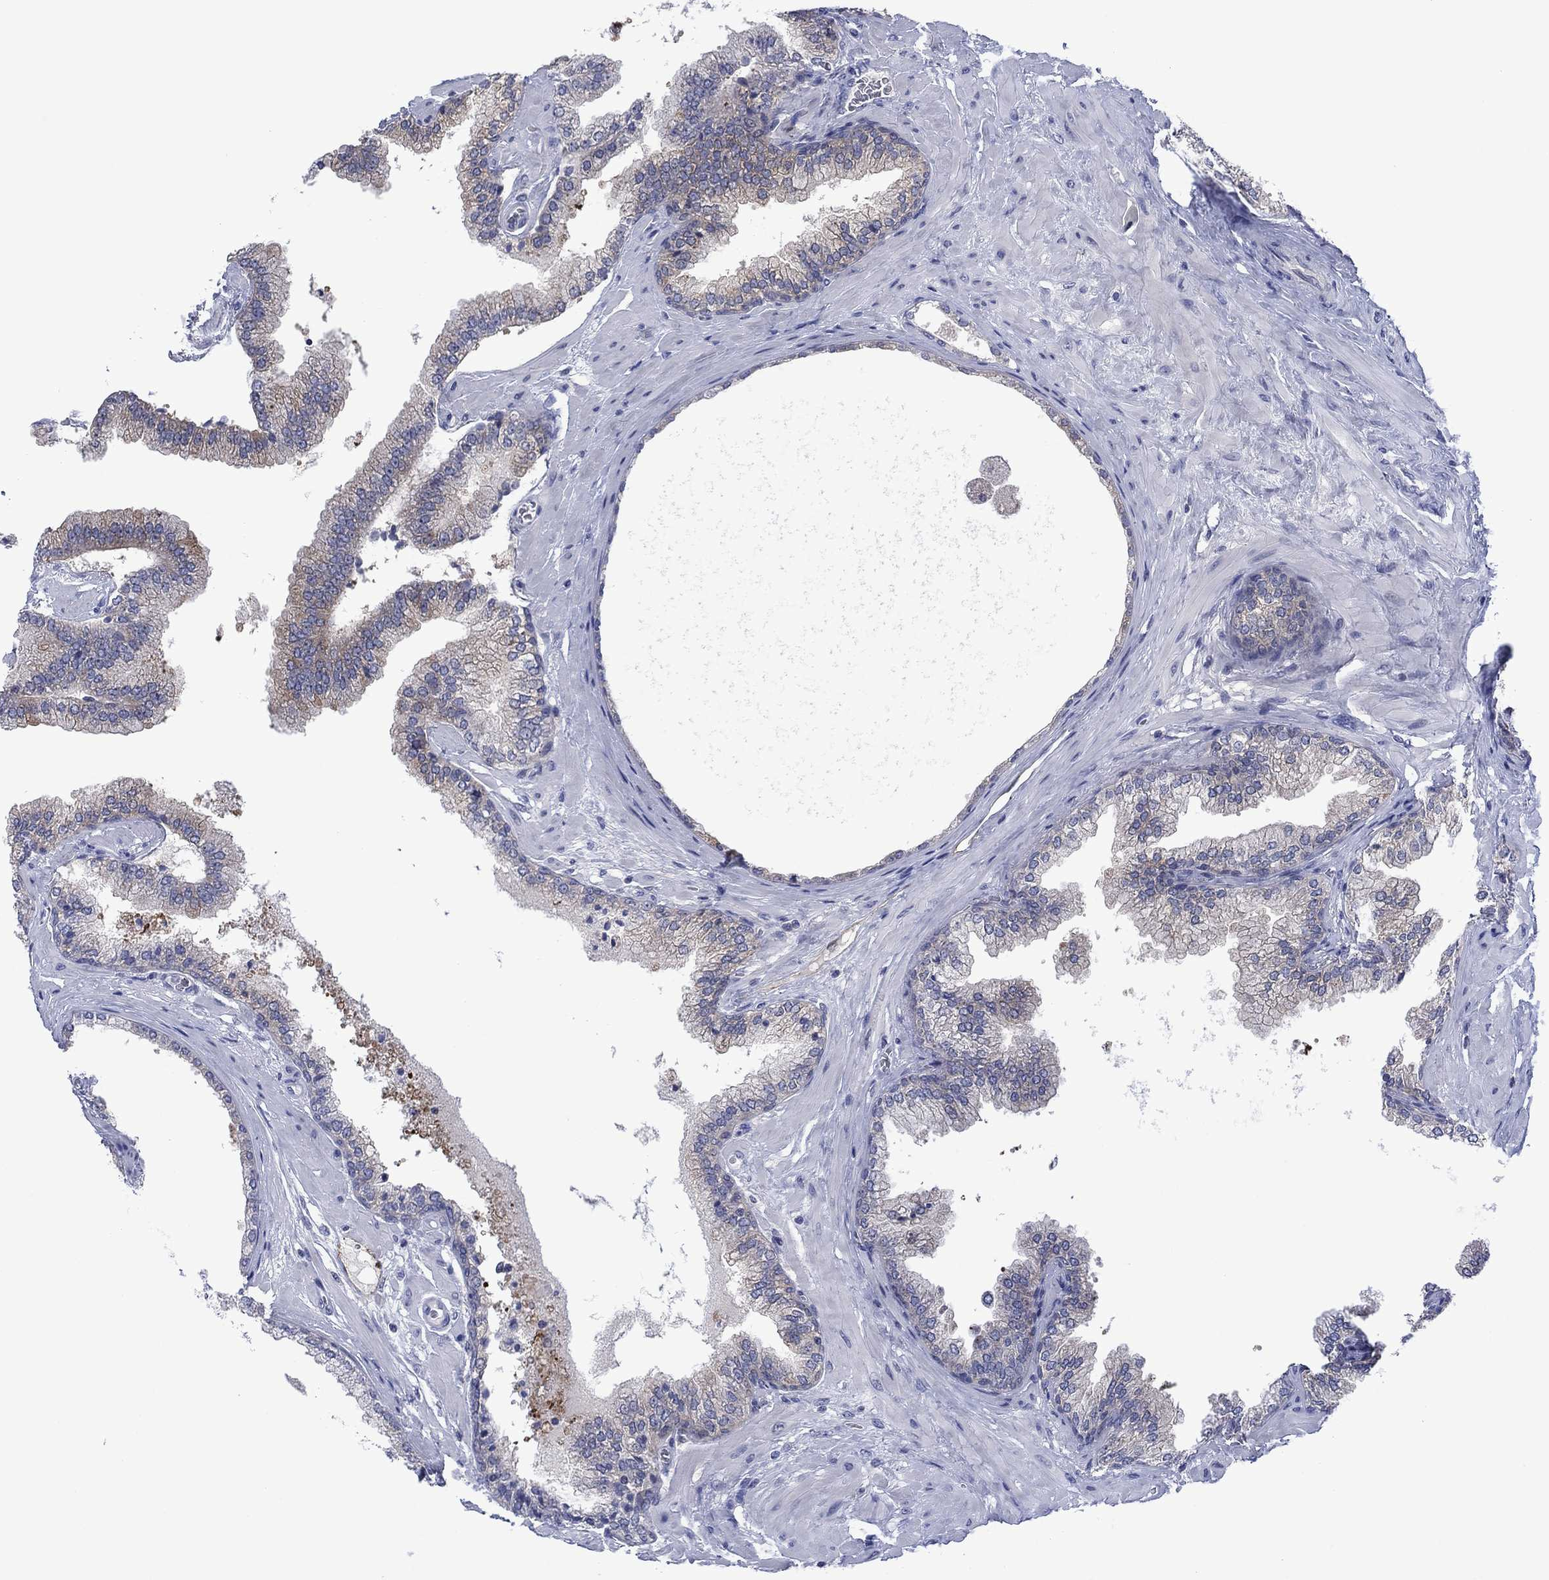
{"staining": {"intensity": "moderate", "quantity": "25%-75%", "location": "cytoplasmic/membranous"}, "tissue": "prostate cancer", "cell_type": "Tumor cells", "image_type": "cancer", "snomed": [{"axis": "morphology", "description": "Adenocarcinoma, Low grade"}, {"axis": "topography", "description": "Prostate"}], "caption": "Immunohistochemistry (DAB) staining of human prostate adenocarcinoma (low-grade) reveals moderate cytoplasmic/membranous protein positivity in about 25%-75% of tumor cells.", "gene": "AGL", "patient": {"sex": "male", "age": 72}}